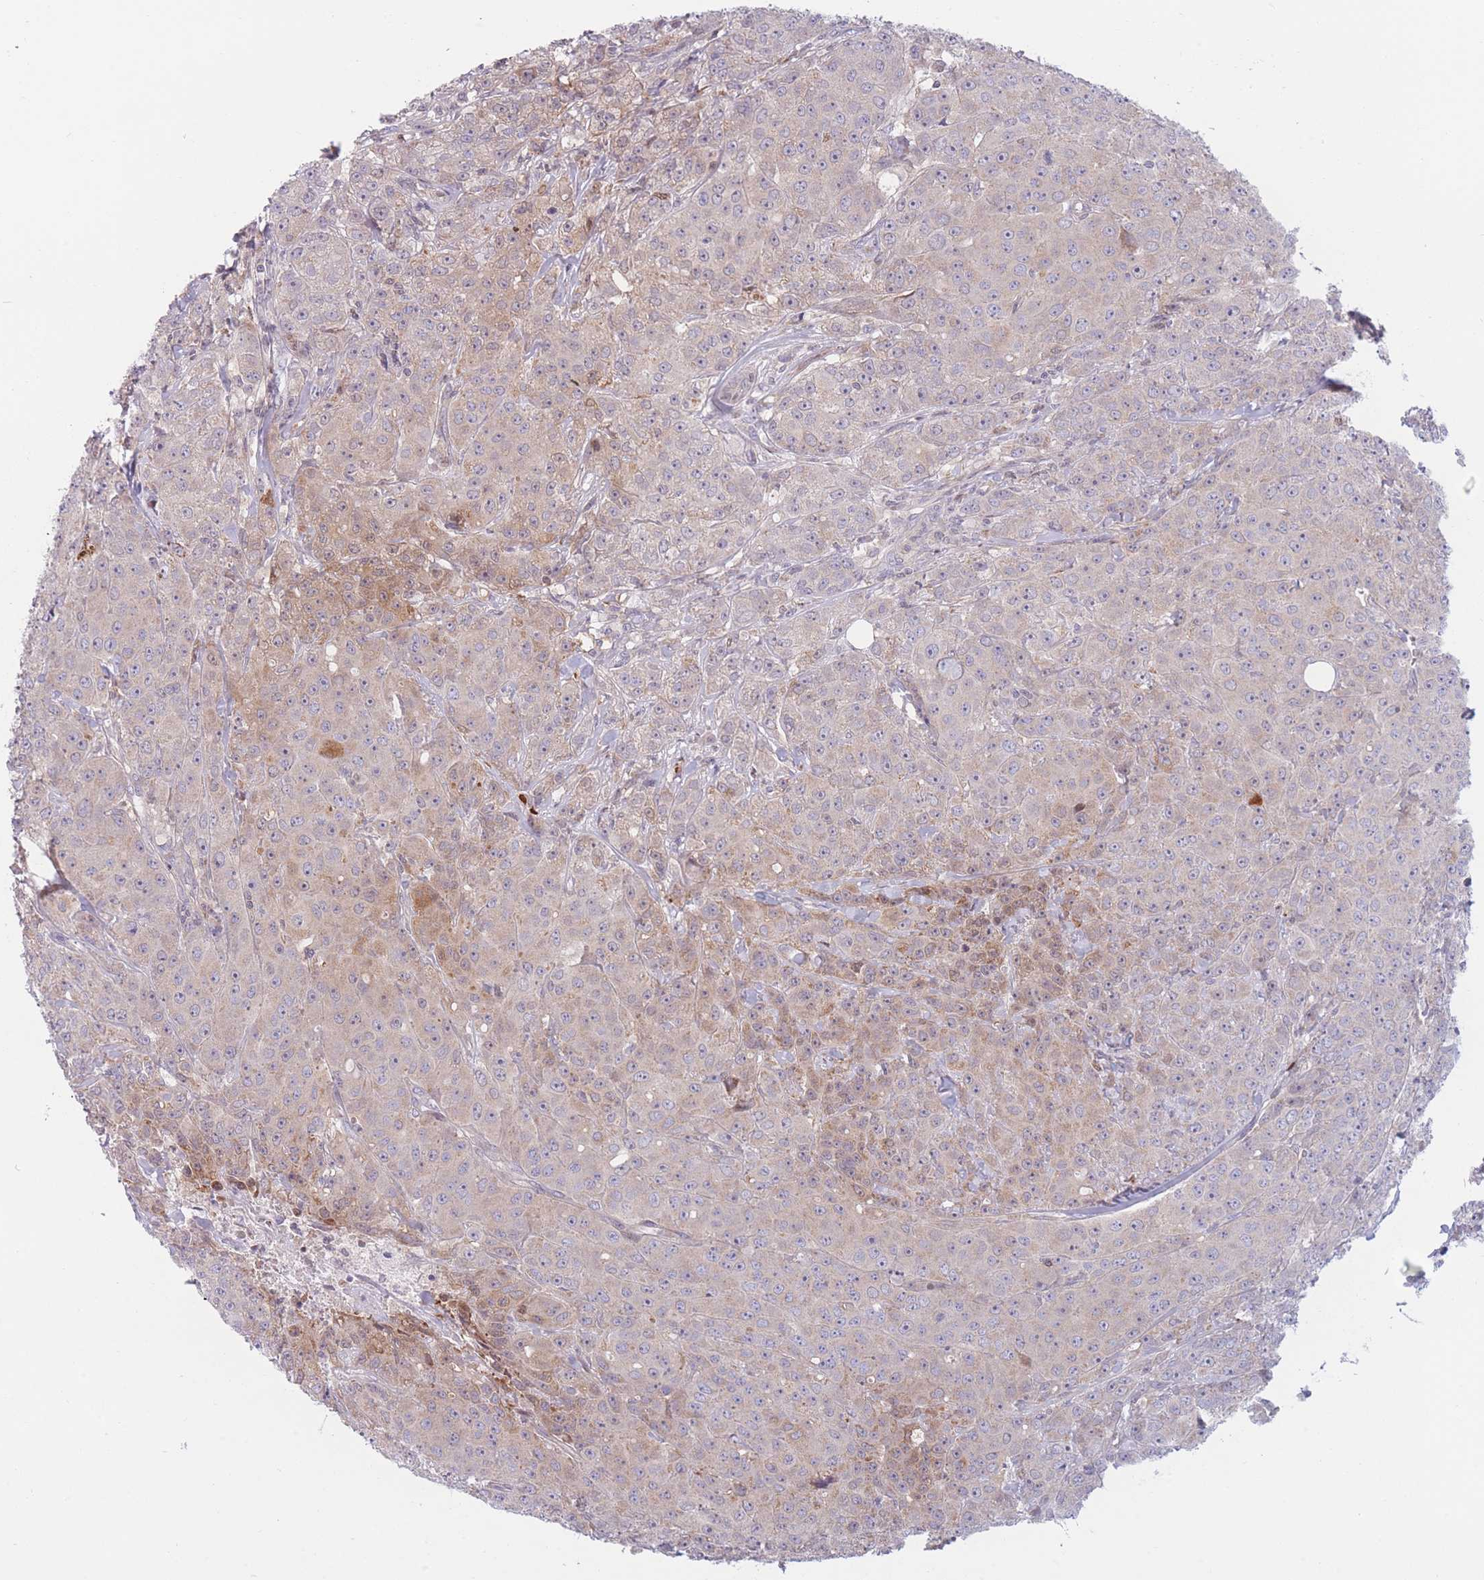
{"staining": {"intensity": "weak", "quantity": "<25%", "location": "cytoplasmic/membranous"}, "tissue": "breast cancer", "cell_type": "Tumor cells", "image_type": "cancer", "snomed": [{"axis": "morphology", "description": "Duct carcinoma"}, {"axis": "topography", "description": "Breast"}], "caption": "Human breast cancer stained for a protein using immunohistochemistry (IHC) shows no staining in tumor cells.", "gene": "PDE4A", "patient": {"sex": "female", "age": 43}}